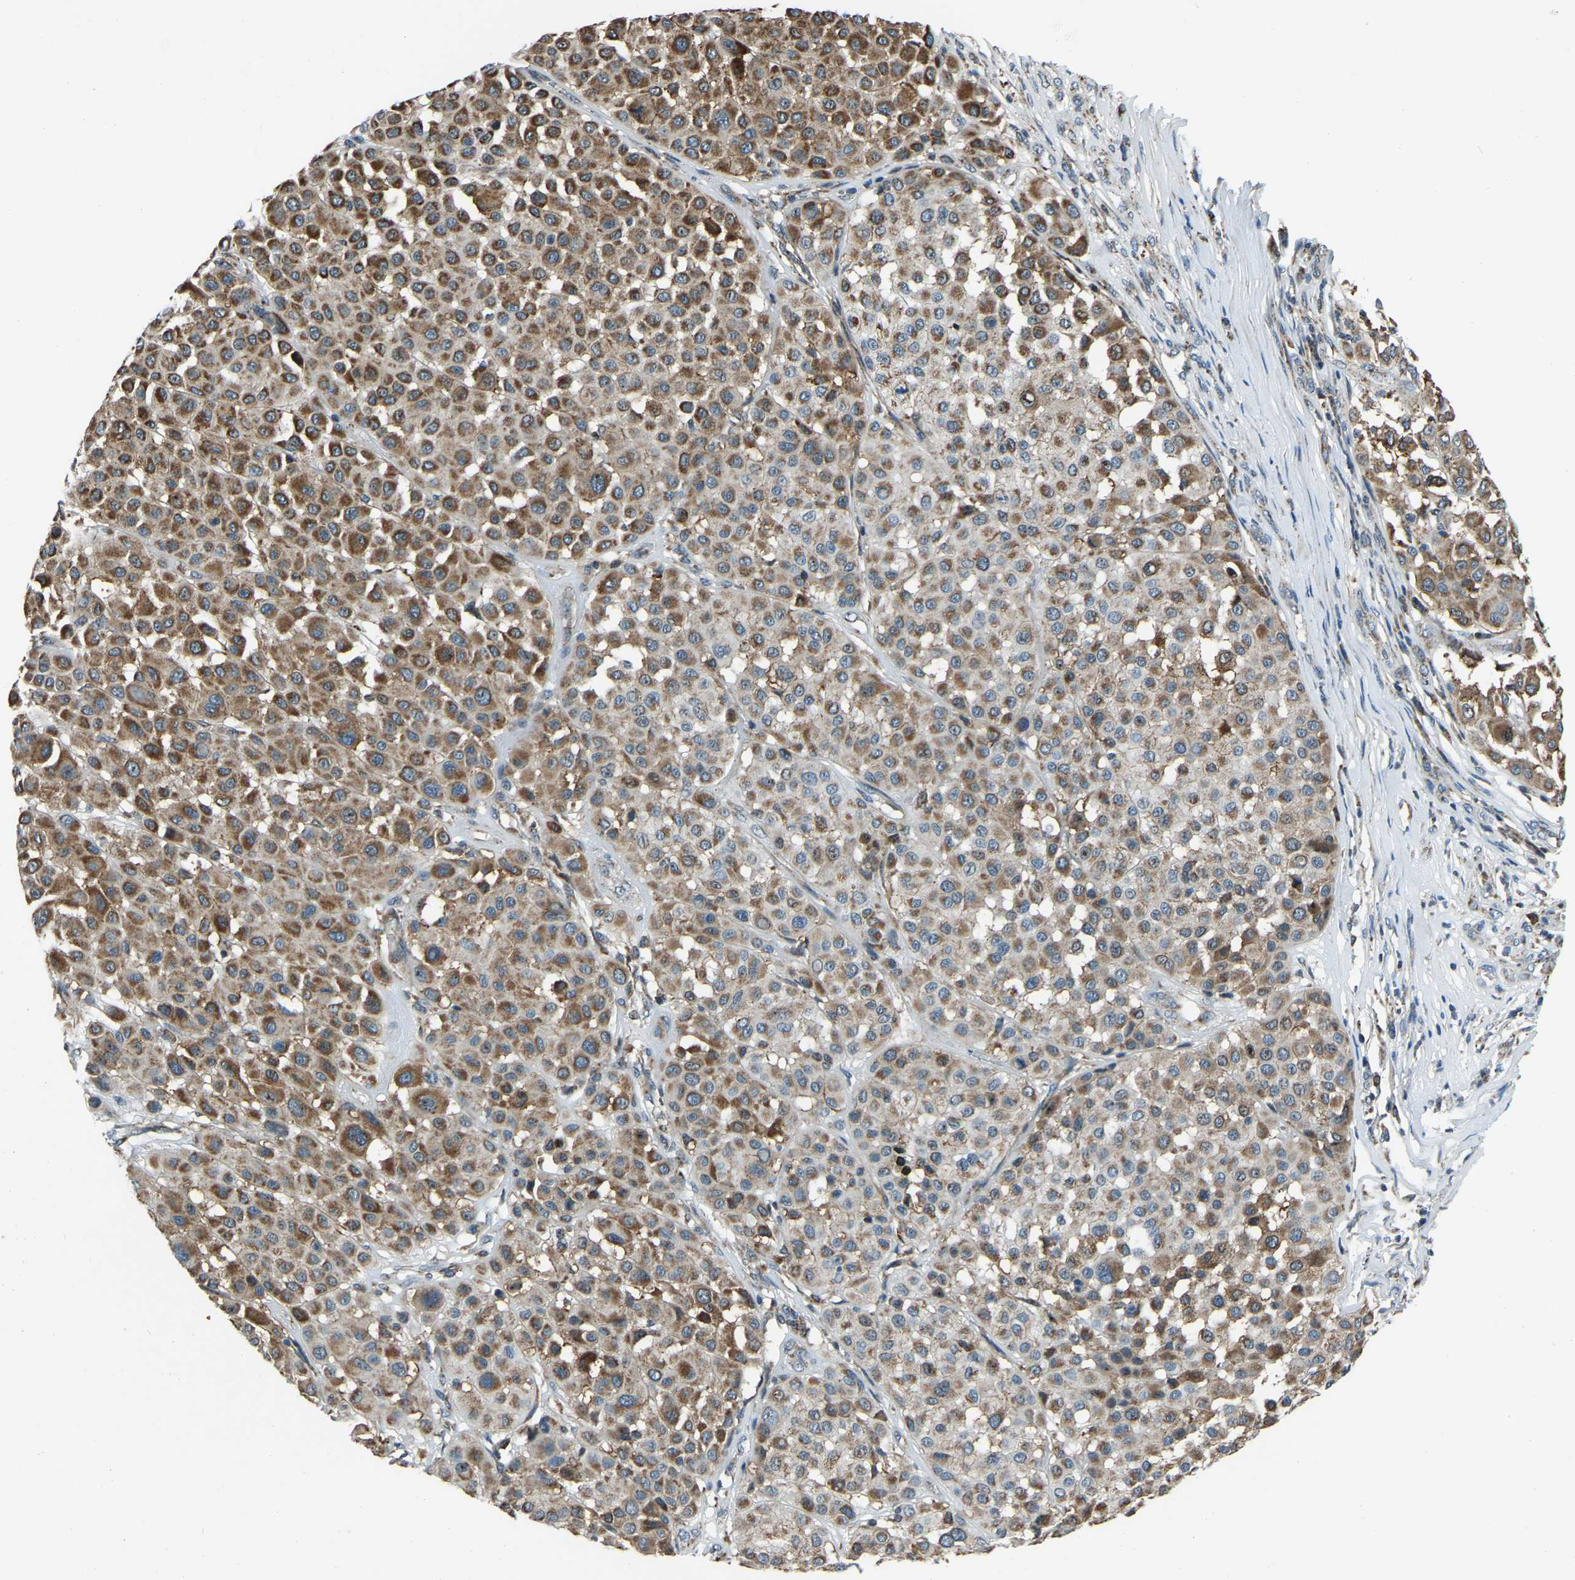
{"staining": {"intensity": "moderate", "quantity": ">75%", "location": "cytoplasmic/membranous"}, "tissue": "melanoma", "cell_type": "Tumor cells", "image_type": "cancer", "snomed": [{"axis": "morphology", "description": "Malignant melanoma, Metastatic site"}, {"axis": "topography", "description": "Soft tissue"}], "caption": "Immunohistochemistry (IHC) photomicrograph of human melanoma stained for a protein (brown), which displays medium levels of moderate cytoplasmic/membranous staining in about >75% of tumor cells.", "gene": "RBM33", "patient": {"sex": "male", "age": 41}}